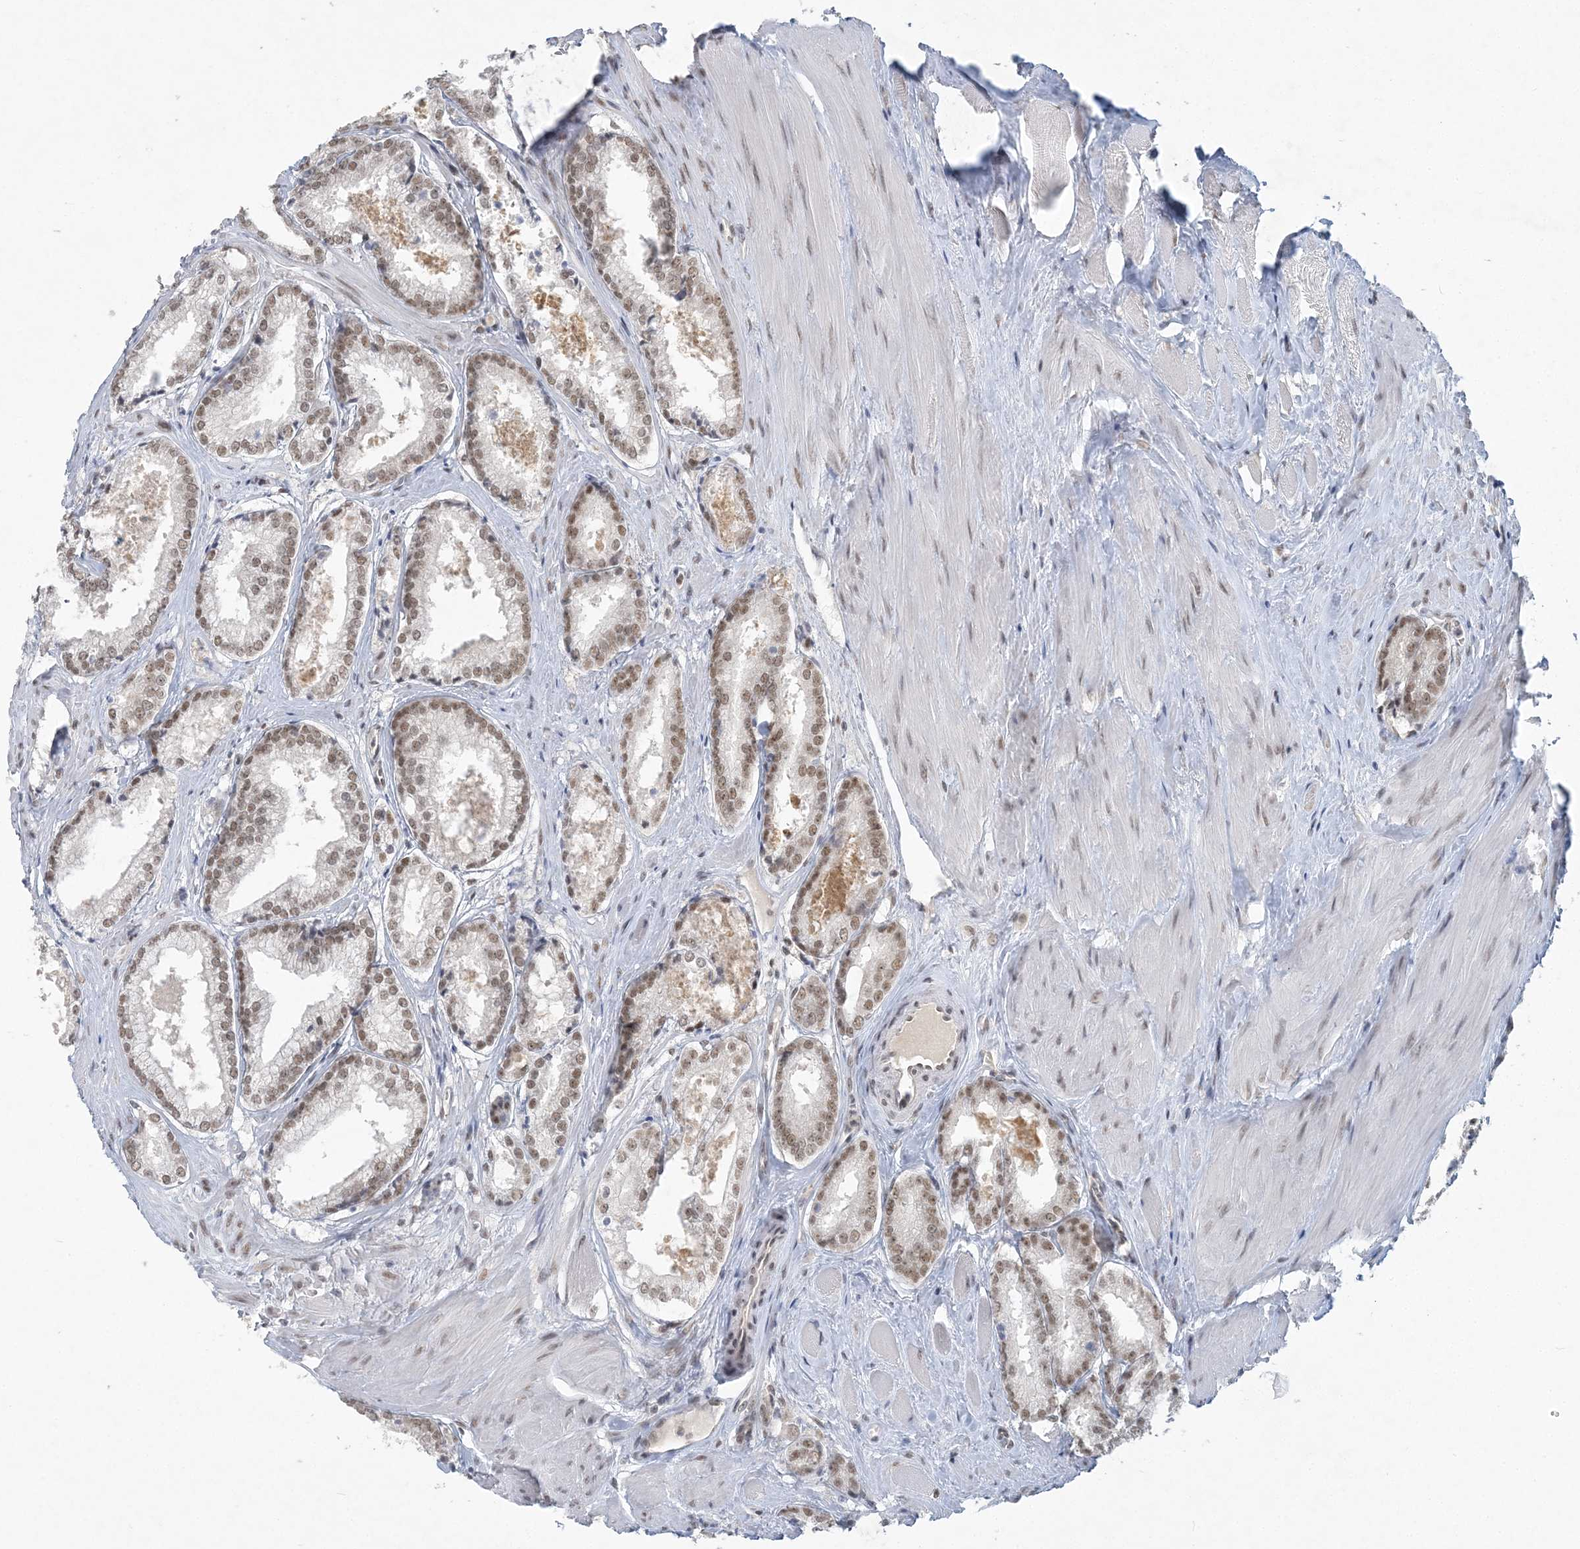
{"staining": {"intensity": "moderate", "quantity": ">75%", "location": "nuclear"}, "tissue": "prostate cancer", "cell_type": "Tumor cells", "image_type": "cancer", "snomed": [{"axis": "morphology", "description": "Adenocarcinoma, Low grade"}, {"axis": "topography", "description": "Prostate"}], "caption": "About >75% of tumor cells in human prostate cancer (adenocarcinoma (low-grade)) demonstrate moderate nuclear protein positivity as visualized by brown immunohistochemical staining.", "gene": "KMT2D", "patient": {"sex": "male", "age": 64}}